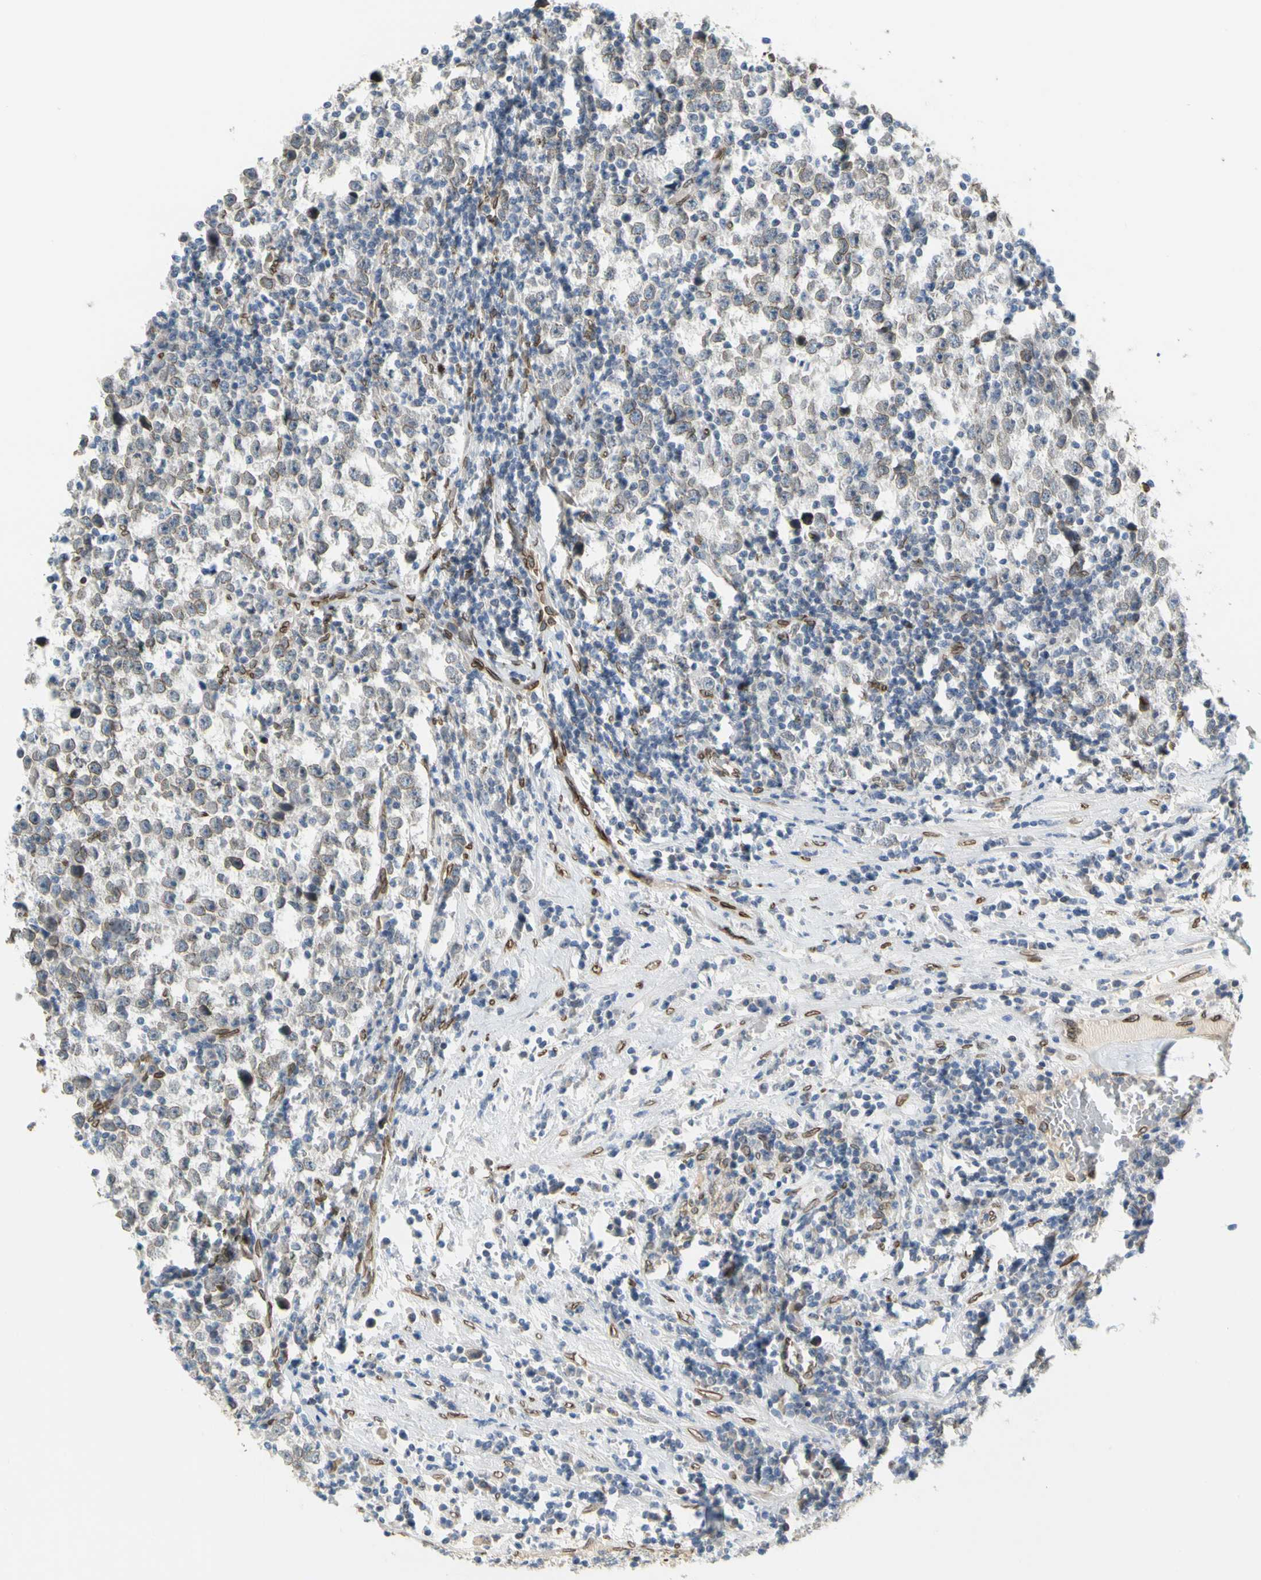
{"staining": {"intensity": "weak", "quantity": "25%-75%", "location": "cytoplasmic/membranous,nuclear"}, "tissue": "testis cancer", "cell_type": "Tumor cells", "image_type": "cancer", "snomed": [{"axis": "morphology", "description": "Seminoma, NOS"}, {"axis": "topography", "description": "Testis"}], "caption": "IHC (DAB) staining of human testis cancer displays weak cytoplasmic/membranous and nuclear protein positivity in approximately 25%-75% of tumor cells.", "gene": "SUN1", "patient": {"sex": "male", "age": 43}}